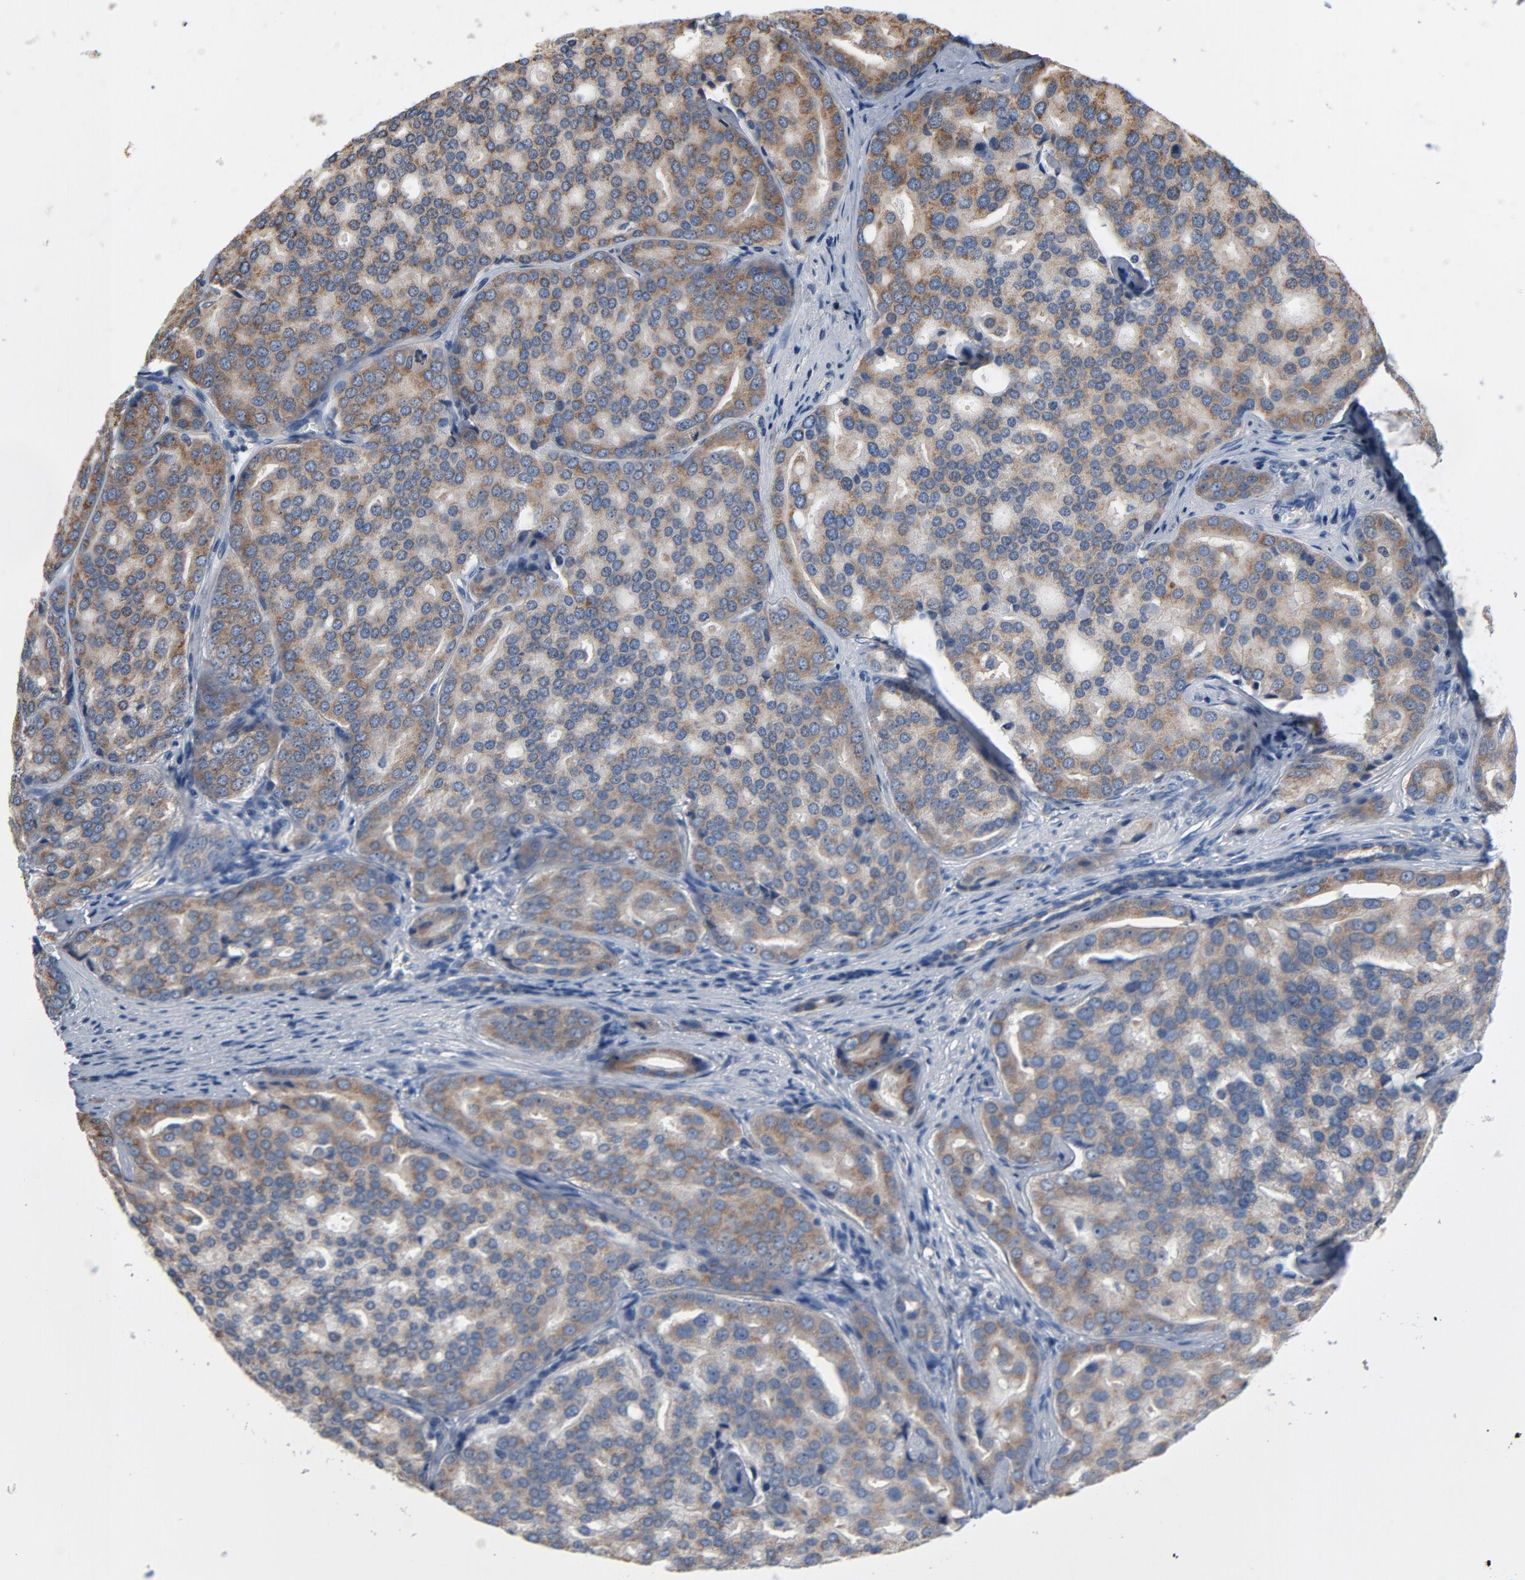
{"staining": {"intensity": "moderate", "quantity": ">75%", "location": "cytoplasmic/membranous"}, "tissue": "prostate cancer", "cell_type": "Tumor cells", "image_type": "cancer", "snomed": [{"axis": "morphology", "description": "Adenocarcinoma, High grade"}, {"axis": "topography", "description": "Prostate"}], "caption": "IHC of prostate cancer shows medium levels of moderate cytoplasmic/membranous expression in approximately >75% of tumor cells.", "gene": "YIPF6", "patient": {"sex": "male", "age": 64}}